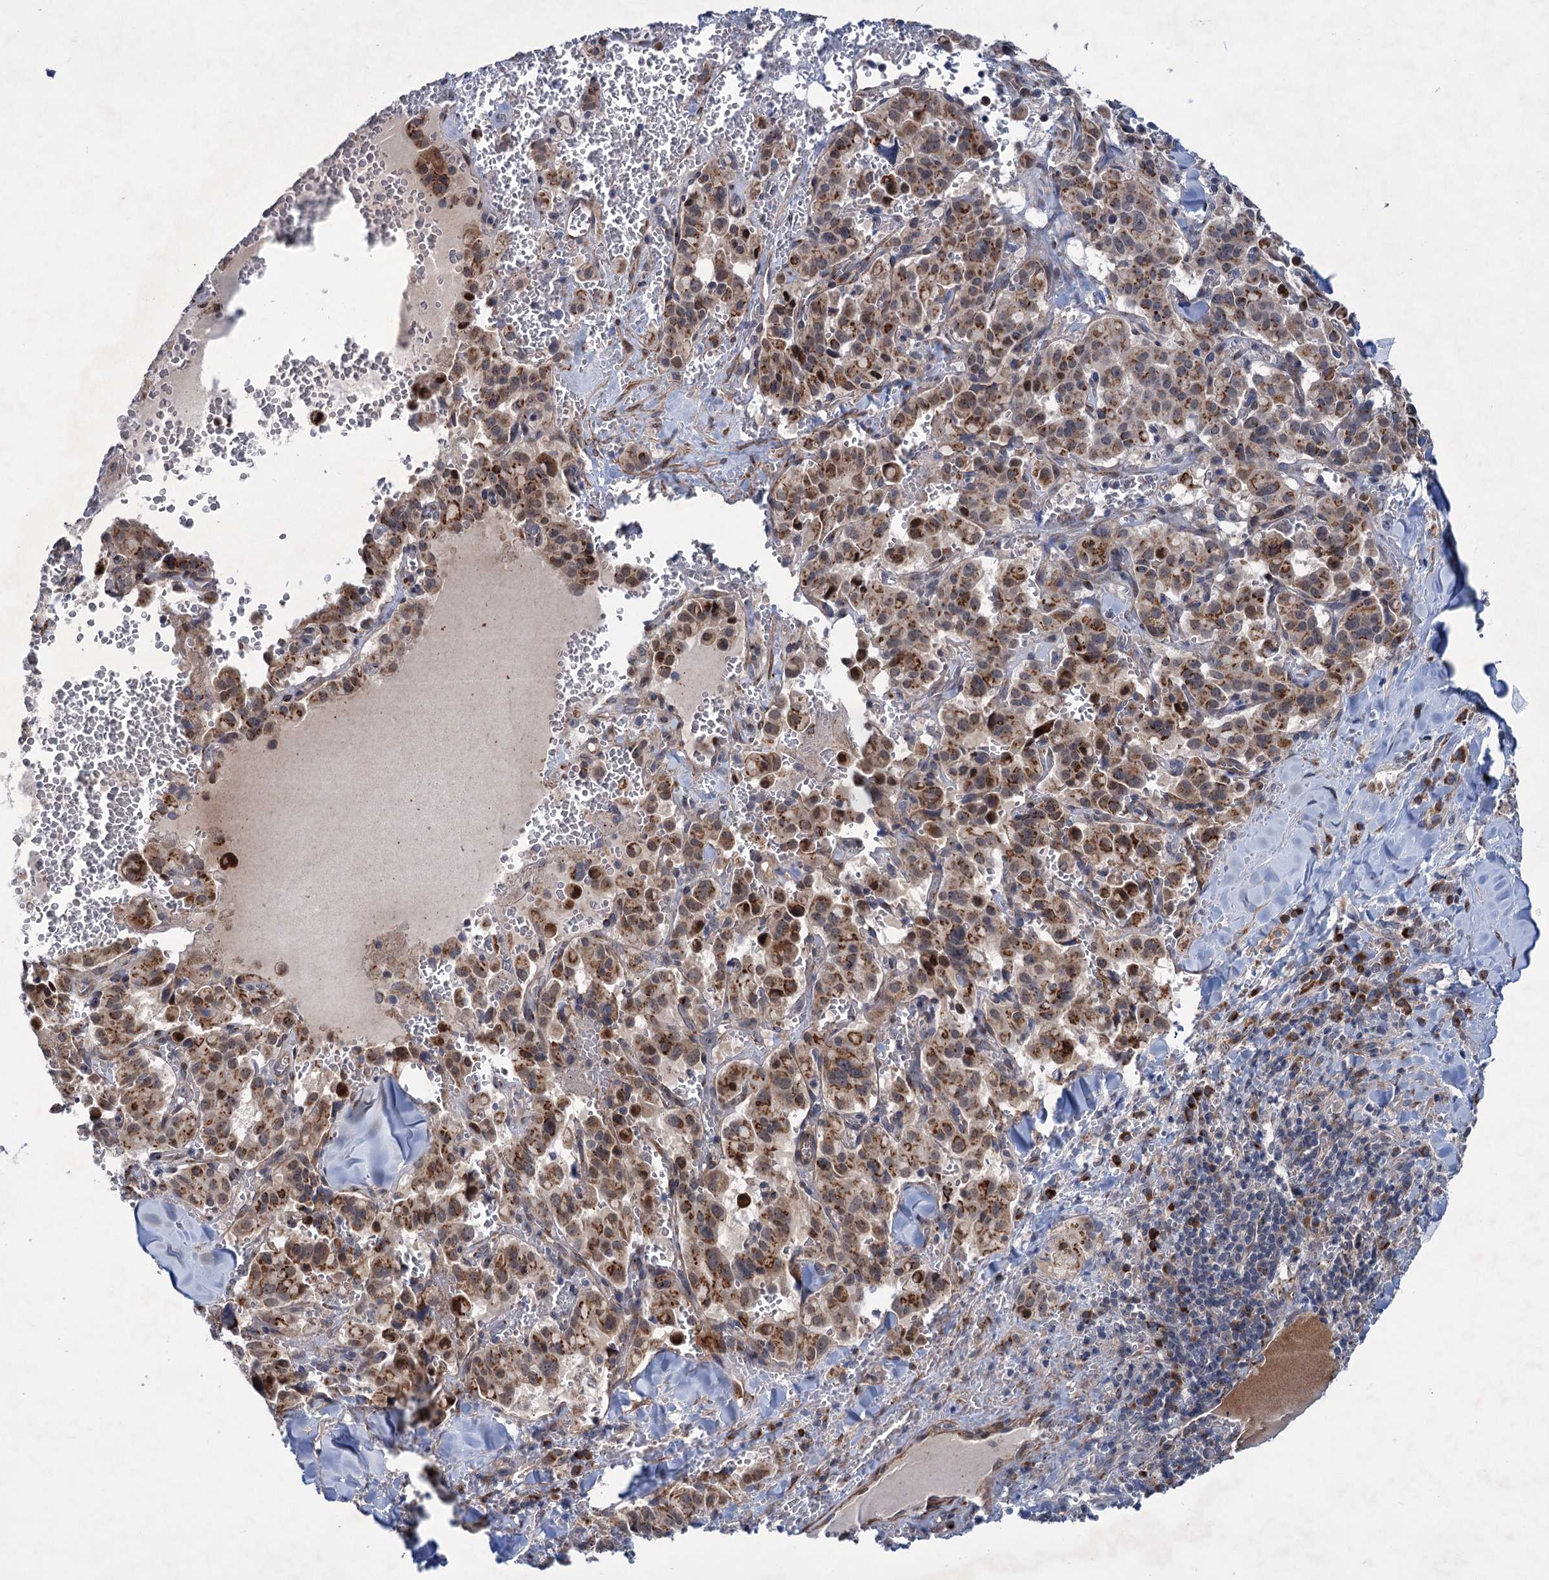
{"staining": {"intensity": "strong", "quantity": ">75%", "location": "cytoplasmic/membranous"}, "tissue": "pancreatic cancer", "cell_type": "Tumor cells", "image_type": "cancer", "snomed": [{"axis": "morphology", "description": "Adenocarcinoma, NOS"}, {"axis": "topography", "description": "Pancreas"}], "caption": "The immunohistochemical stain labels strong cytoplasmic/membranous positivity in tumor cells of pancreatic adenocarcinoma tissue.", "gene": "ELP4", "patient": {"sex": "male", "age": 65}}